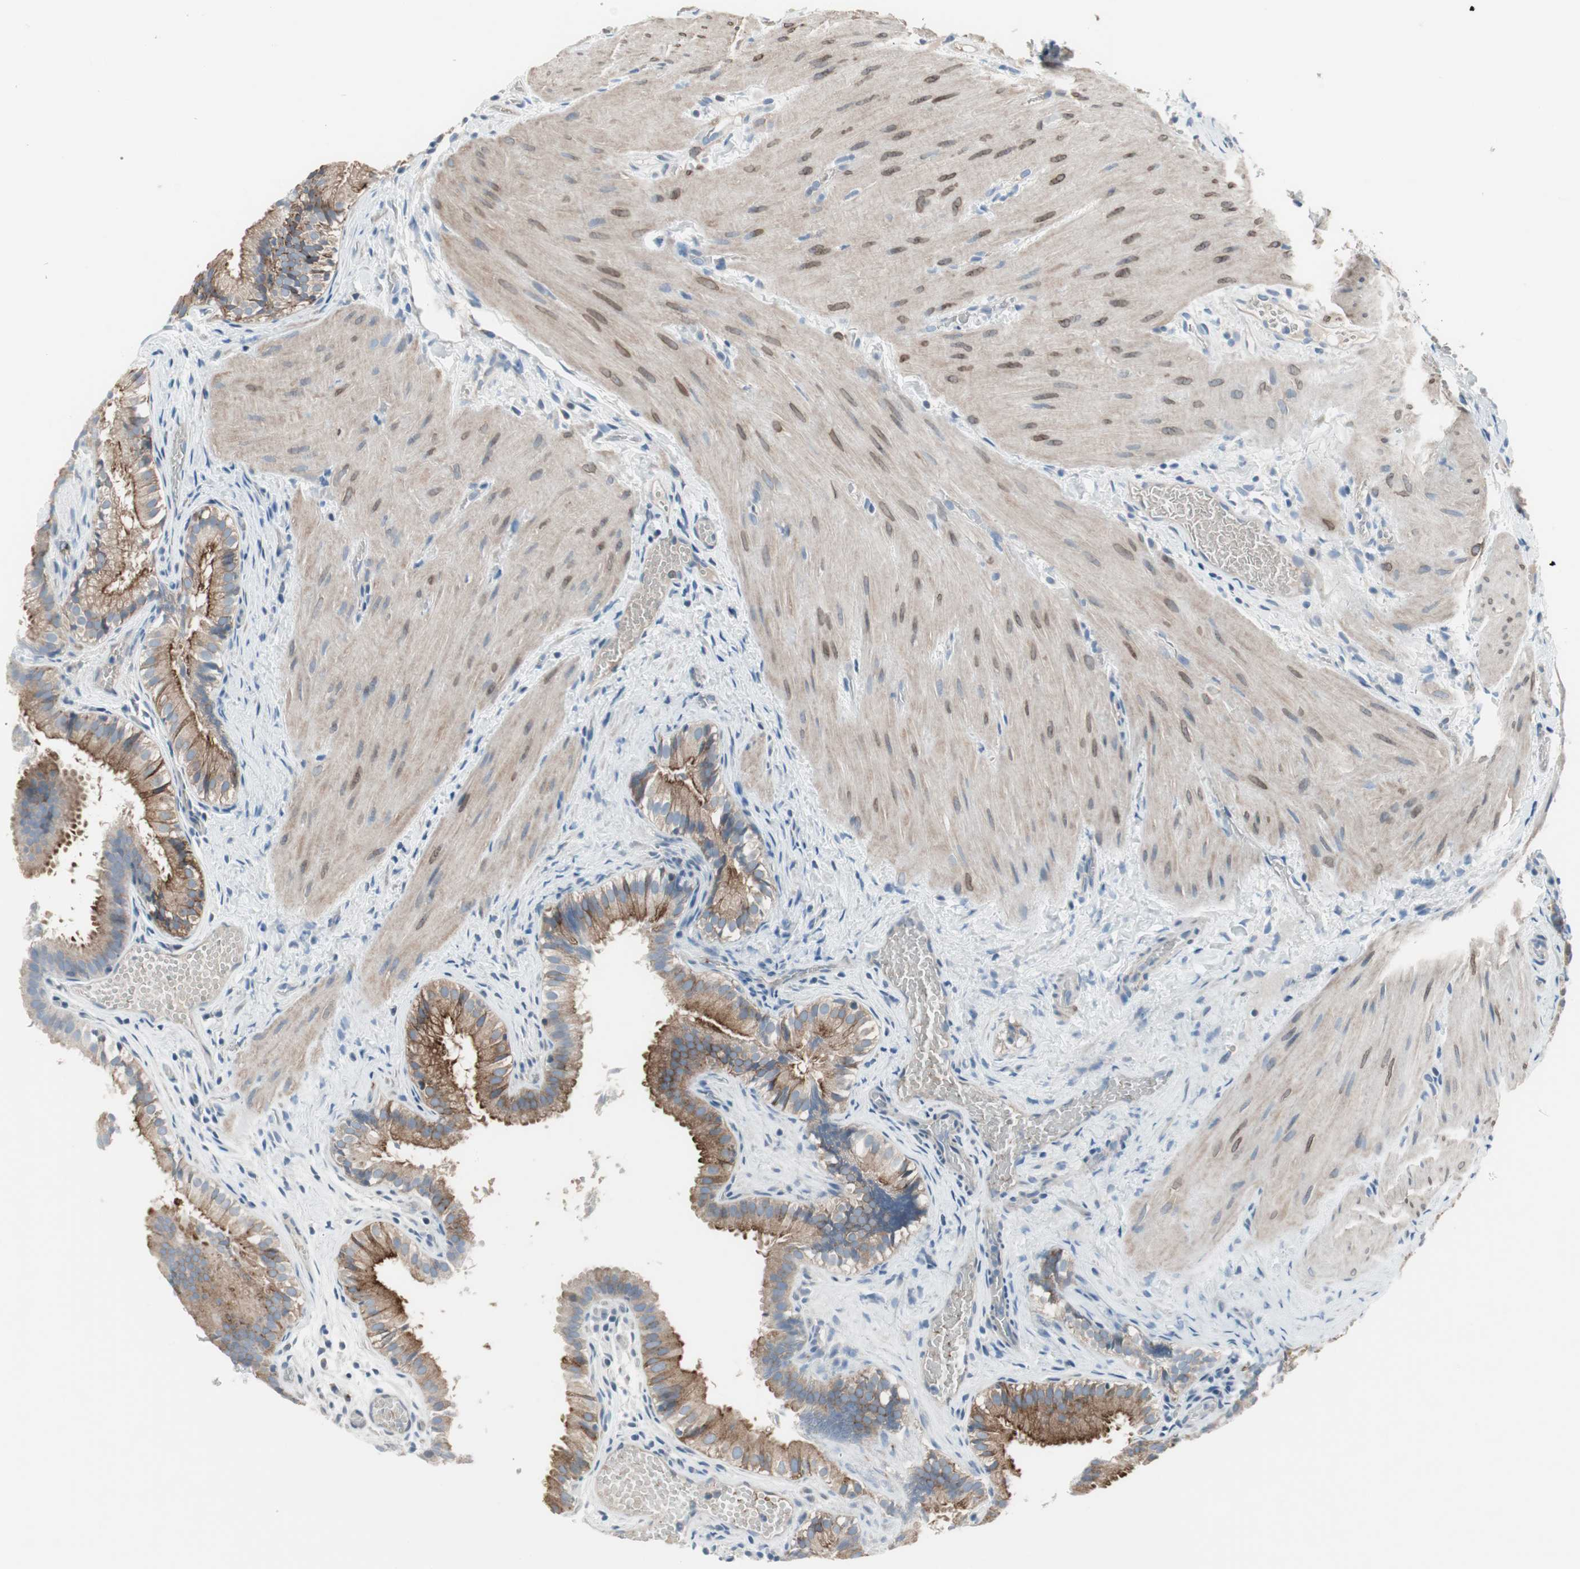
{"staining": {"intensity": "strong", "quantity": ">75%", "location": "cytoplasmic/membranous"}, "tissue": "gallbladder", "cell_type": "Glandular cells", "image_type": "normal", "snomed": [{"axis": "morphology", "description": "Normal tissue, NOS"}, {"axis": "topography", "description": "Gallbladder"}], "caption": "An immunohistochemistry micrograph of normal tissue is shown. Protein staining in brown labels strong cytoplasmic/membranous positivity in gallbladder within glandular cells.", "gene": "PIGR", "patient": {"sex": "female", "age": 26}}